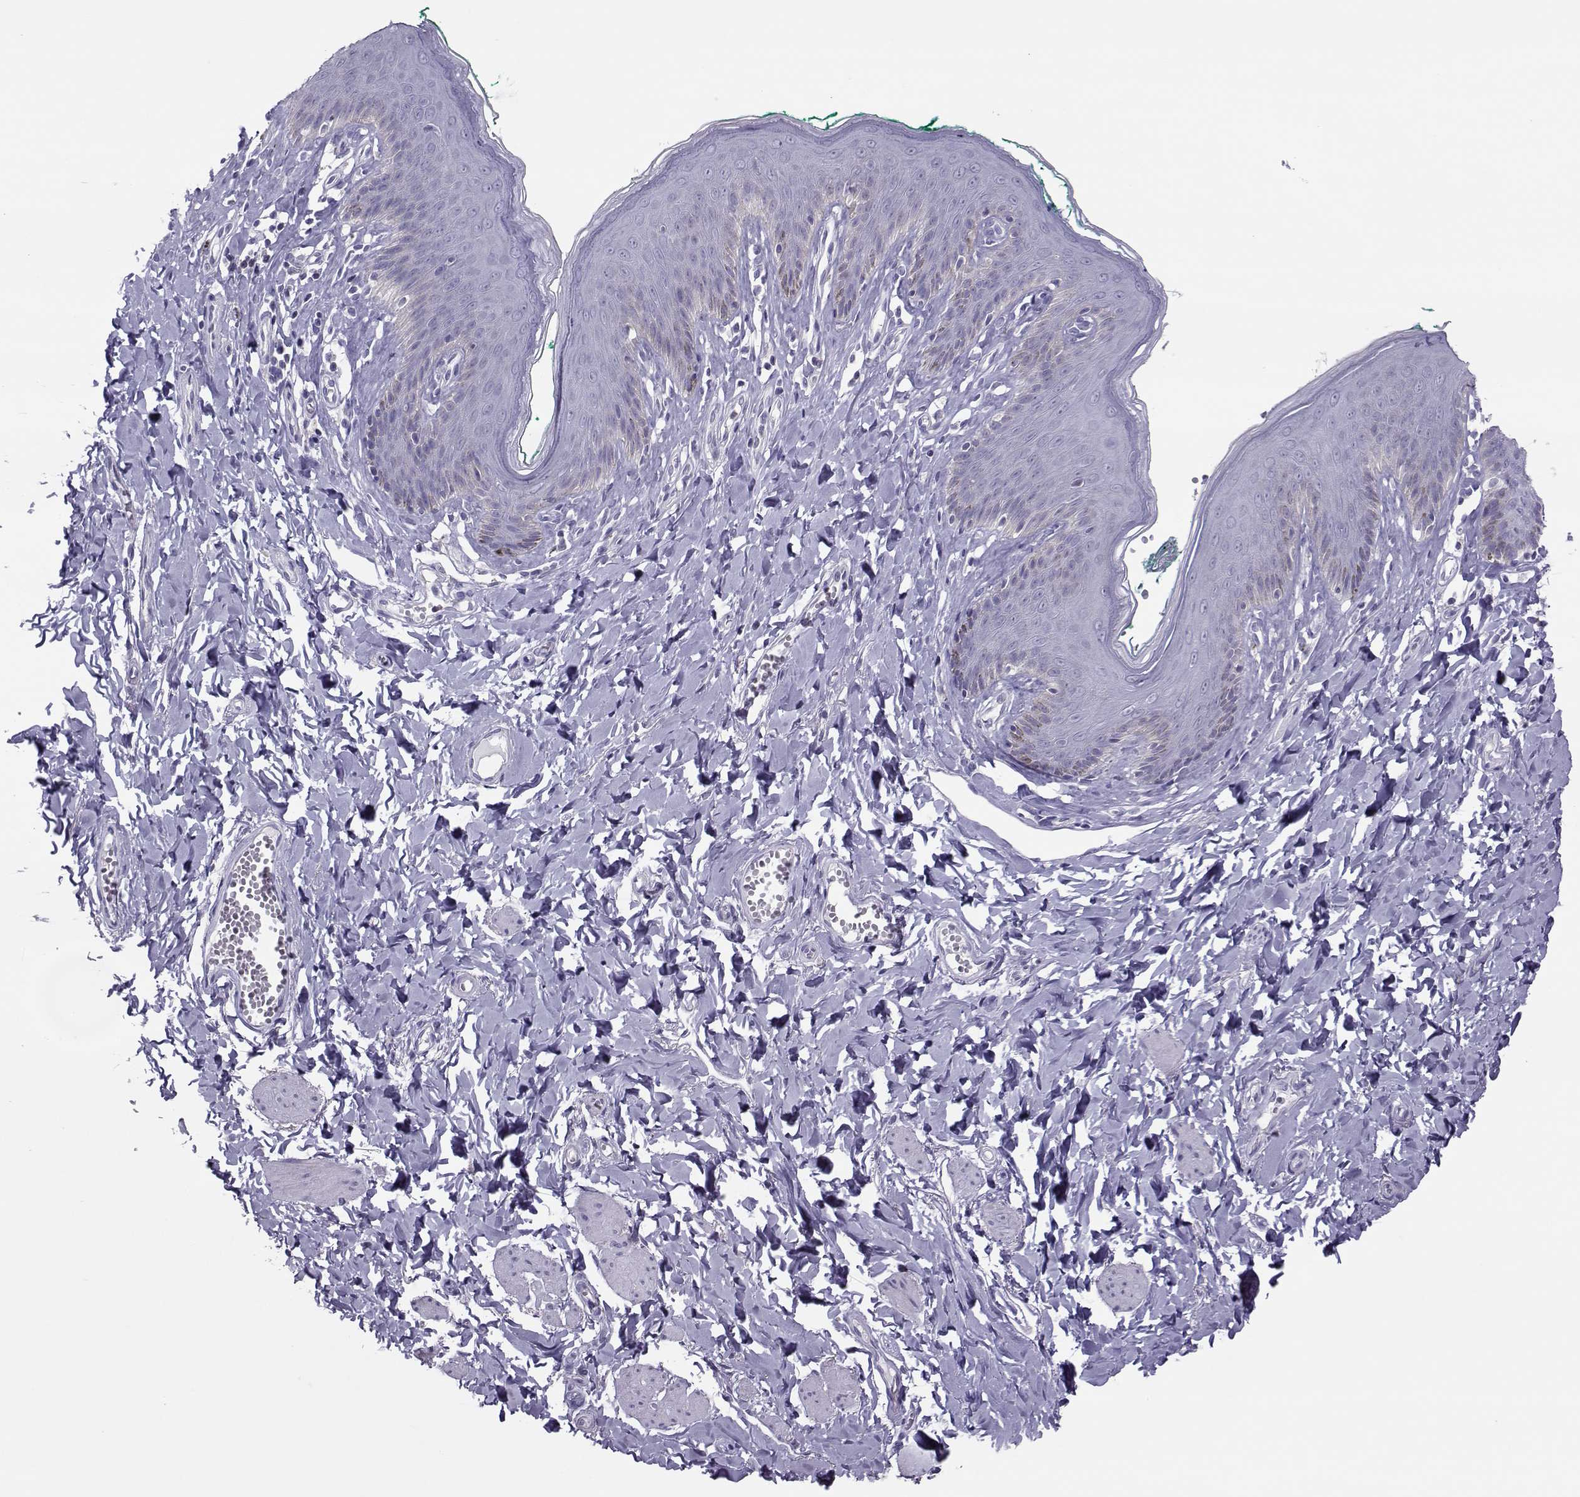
{"staining": {"intensity": "negative", "quantity": "none", "location": "none"}, "tissue": "skin", "cell_type": "Epidermal cells", "image_type": "normal", "snomed": [{"axis": "morphology", "description": "Normal tissue, NOS"}, {"axis": "topography", "description": "Vulva"}], "caption": "Image shows no protein positivity in epidermal cells of unremarkable skin.", "gene": "TRPM7", "patient": {"sex": "female", "age": 66}}